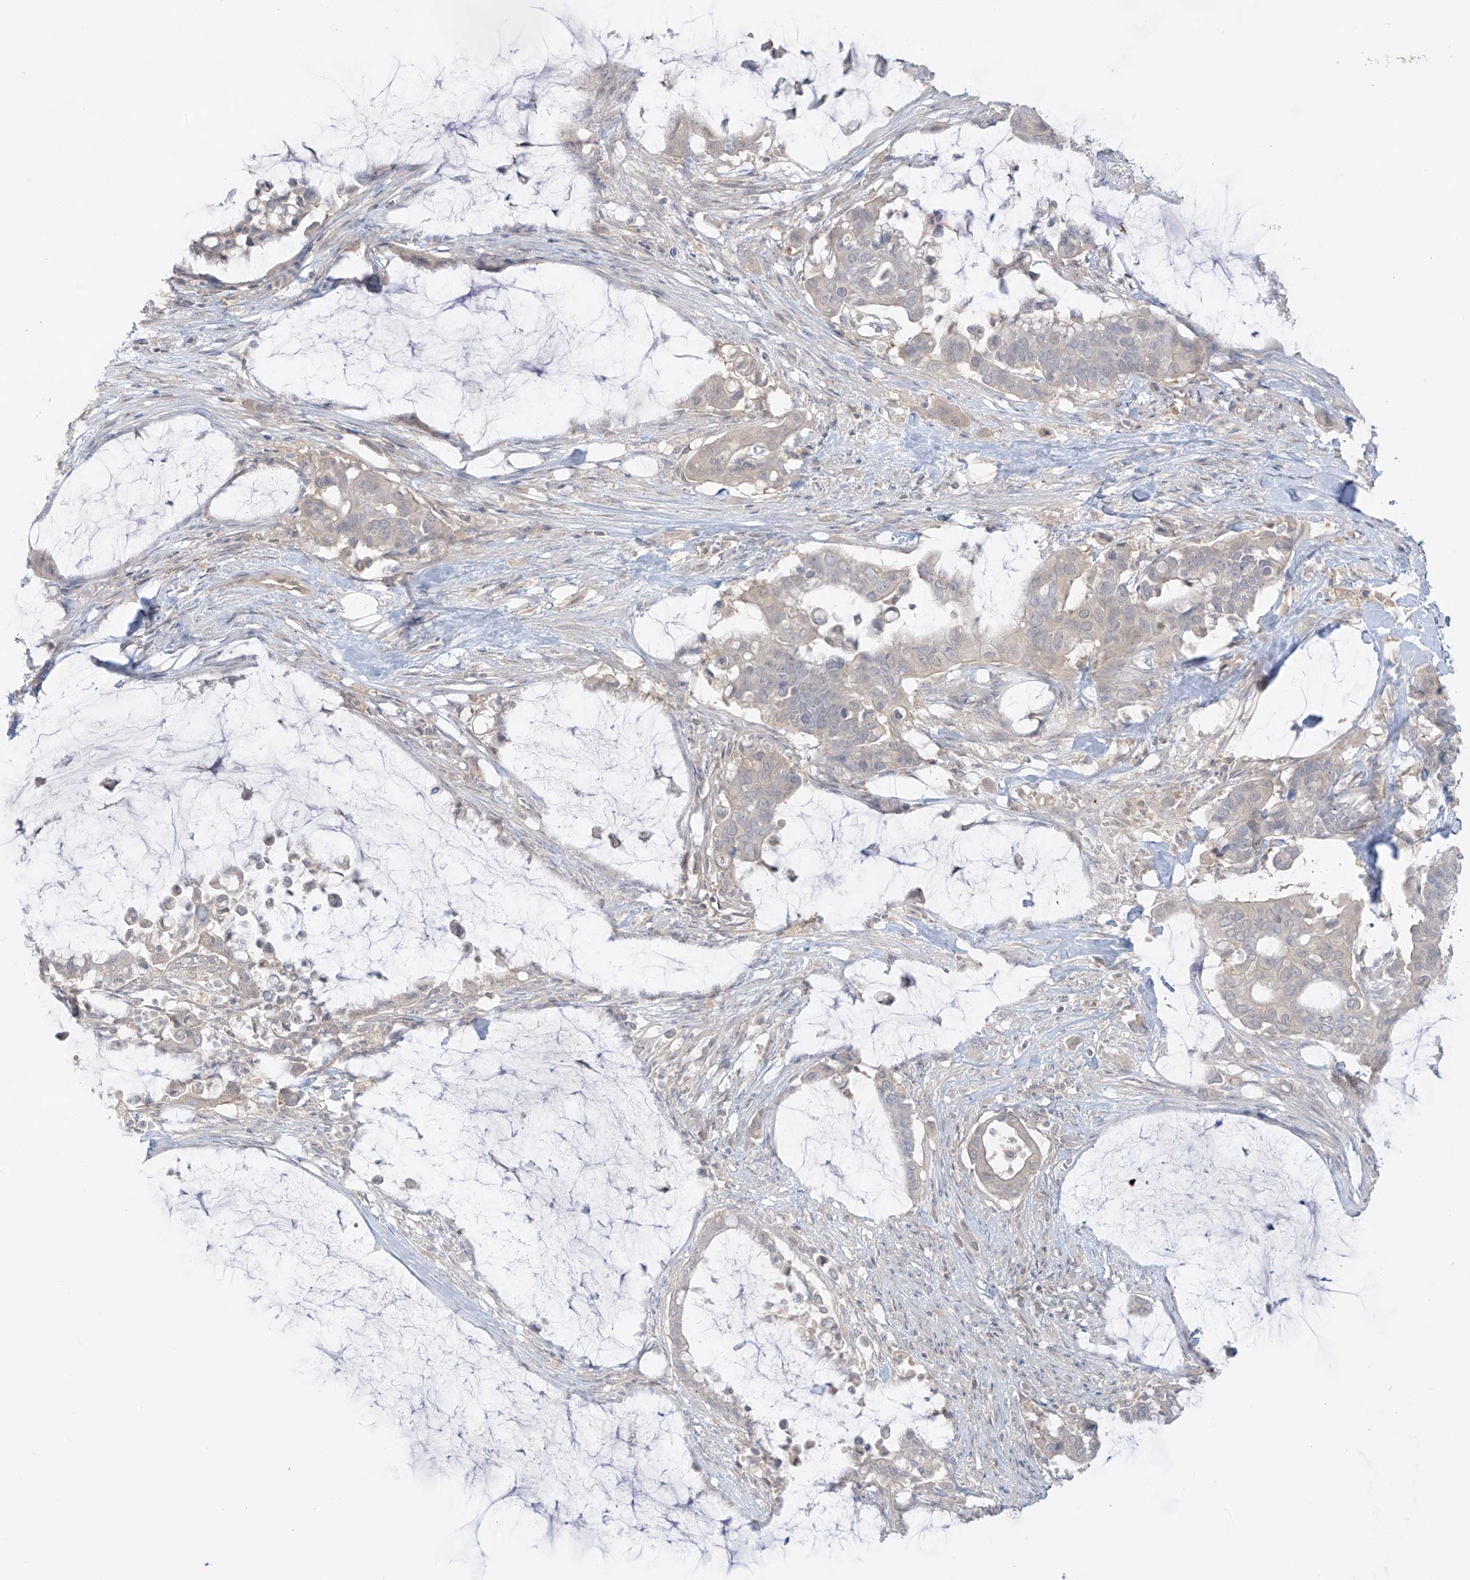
{"staining": {"intensity": "negative", "quantity": "none", "location": "none"}, "tissue": "pancreatic cancer", "cell_type": "Tumor cells", "image_type": "cancer", "snomed": [{"axis": "morphology", "description": "Adenocarcinoma, NOS"}, {"axis": "topography", "description": "Pancreas"}], "caption": "Protein analysis of adenocarcinoma (pancreatic) reveals no significant staining in tumor cells.", "gene": "ANGEL2", "patient": {"sex": "male", "age": 41}}